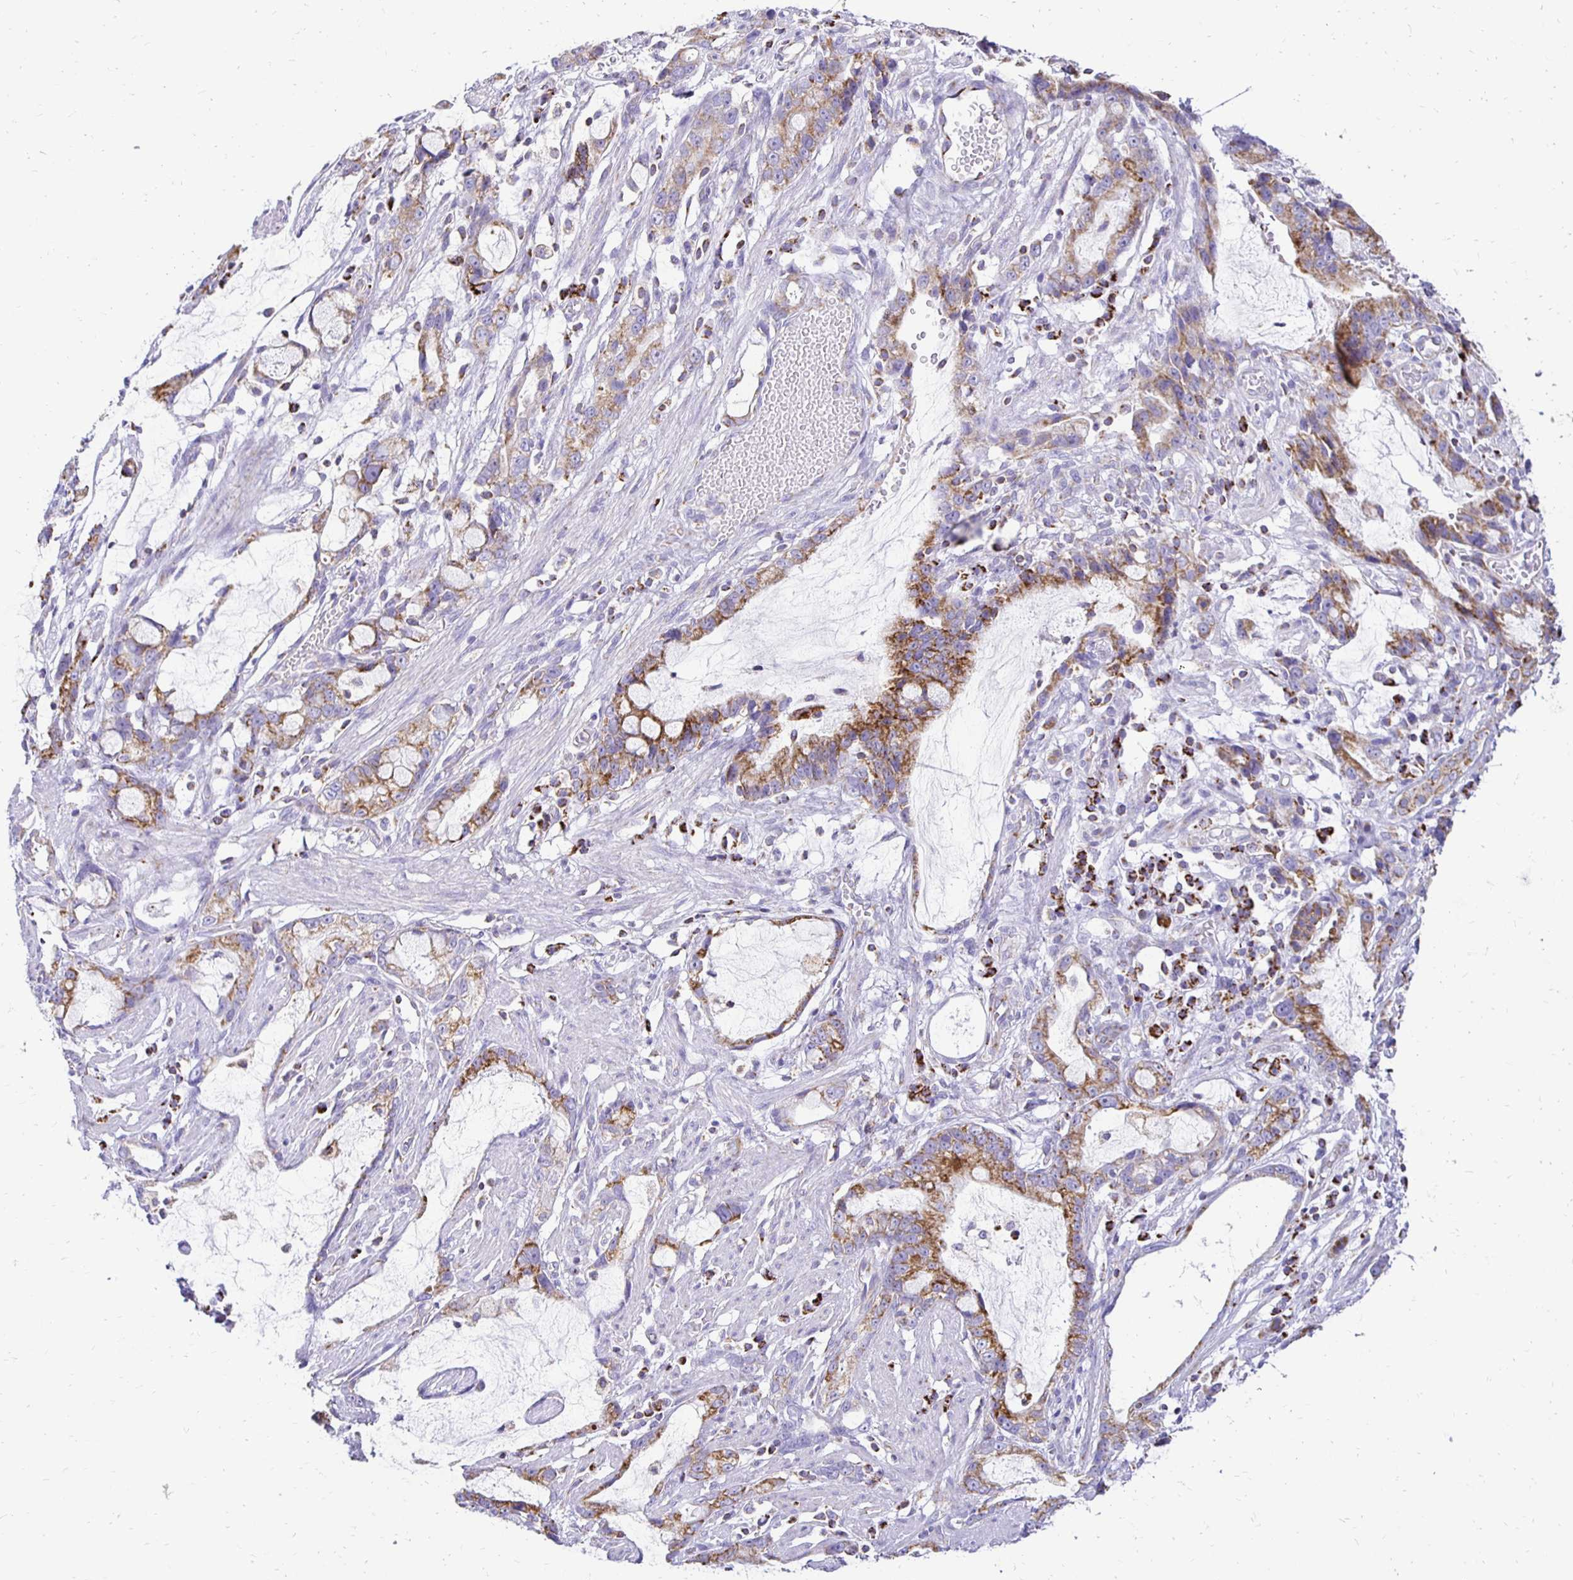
{"staining": {"intensity": "moderate", "quantity": ">75%", "location": "cytoplasmic/membranous"}, "tissue": "stomach cancer", "cell_type": "Tumor cells", "image_type": "cancer", "snomed": [{"axis": "morphology", "description": "Adenocarcinoma, NOS"}, {"axis": "topography", "description": "Stomach"}], "caption": "This is a photomicrograph of immunohistochemistry staining of stomach adenocarcinoma, which shows moderate staining in the cytoplasmic/membranous of tumor cells.", "gene": "PLAAT2", "patient": {"sex": "male", "age": 55}}